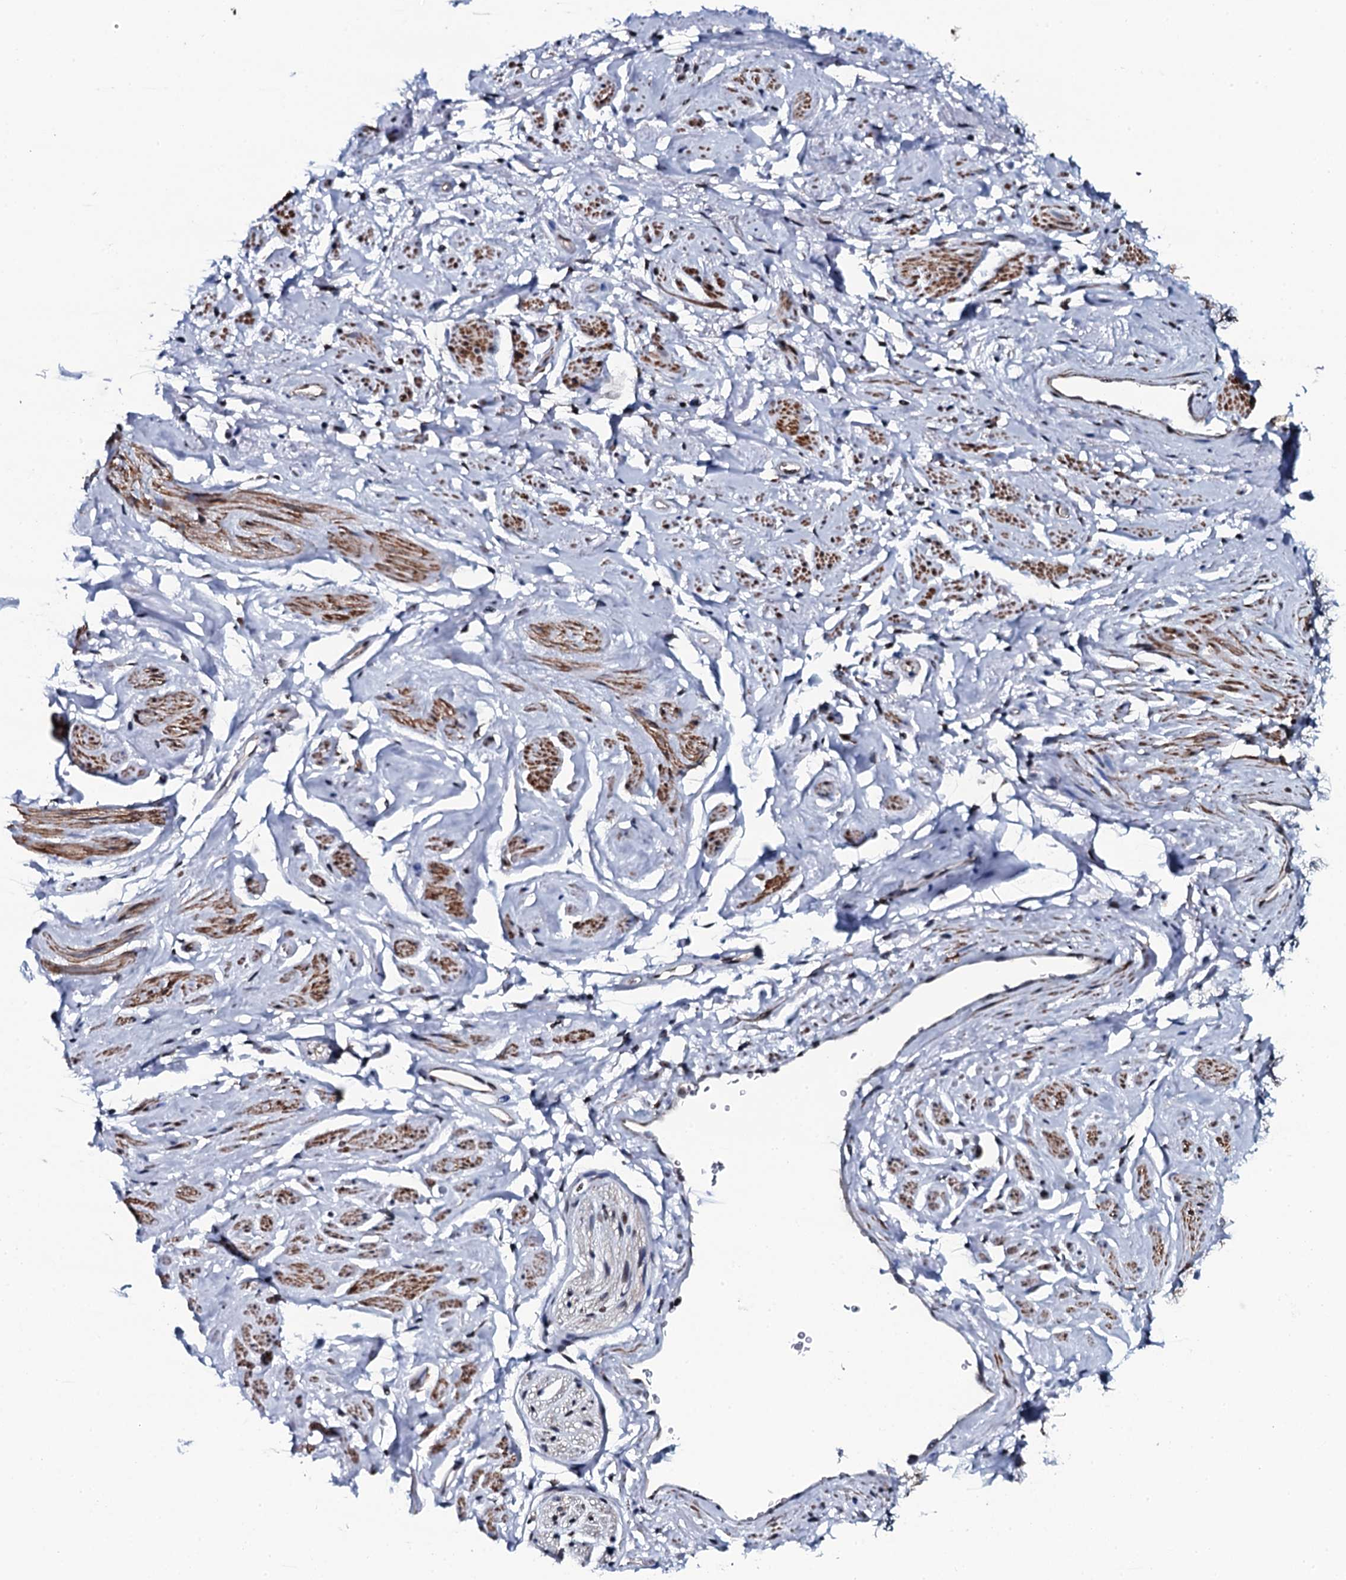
{"staining": {"intensity": "weak", "quantity": "<25%", "location": "nuclear"}, "tissue": "adipose tissue", "cell_type": "Adipocytes", "image_type": "normal", "snomed": [{"axis": "morphology", "description": "Normal tissue, NOS"}, {"axis": "morphology", "description": "Adenocarcinoma, NOS"}, {"axis": "topography", "description": "Rectum"}, {"axis": "topography", "description": "Vagina"}, {"axis": "topography", "description": "Peripheral nerve tissue"}], "caption": "High magnification brightfield microscopy of unremarkable adipose tissue stained with DAB (brown) and counterstained with hematoxylin (blue): adipocytes show no significant positivity.", "gene": "CWC15", "patient": {"sex": "female", "age": 71}}